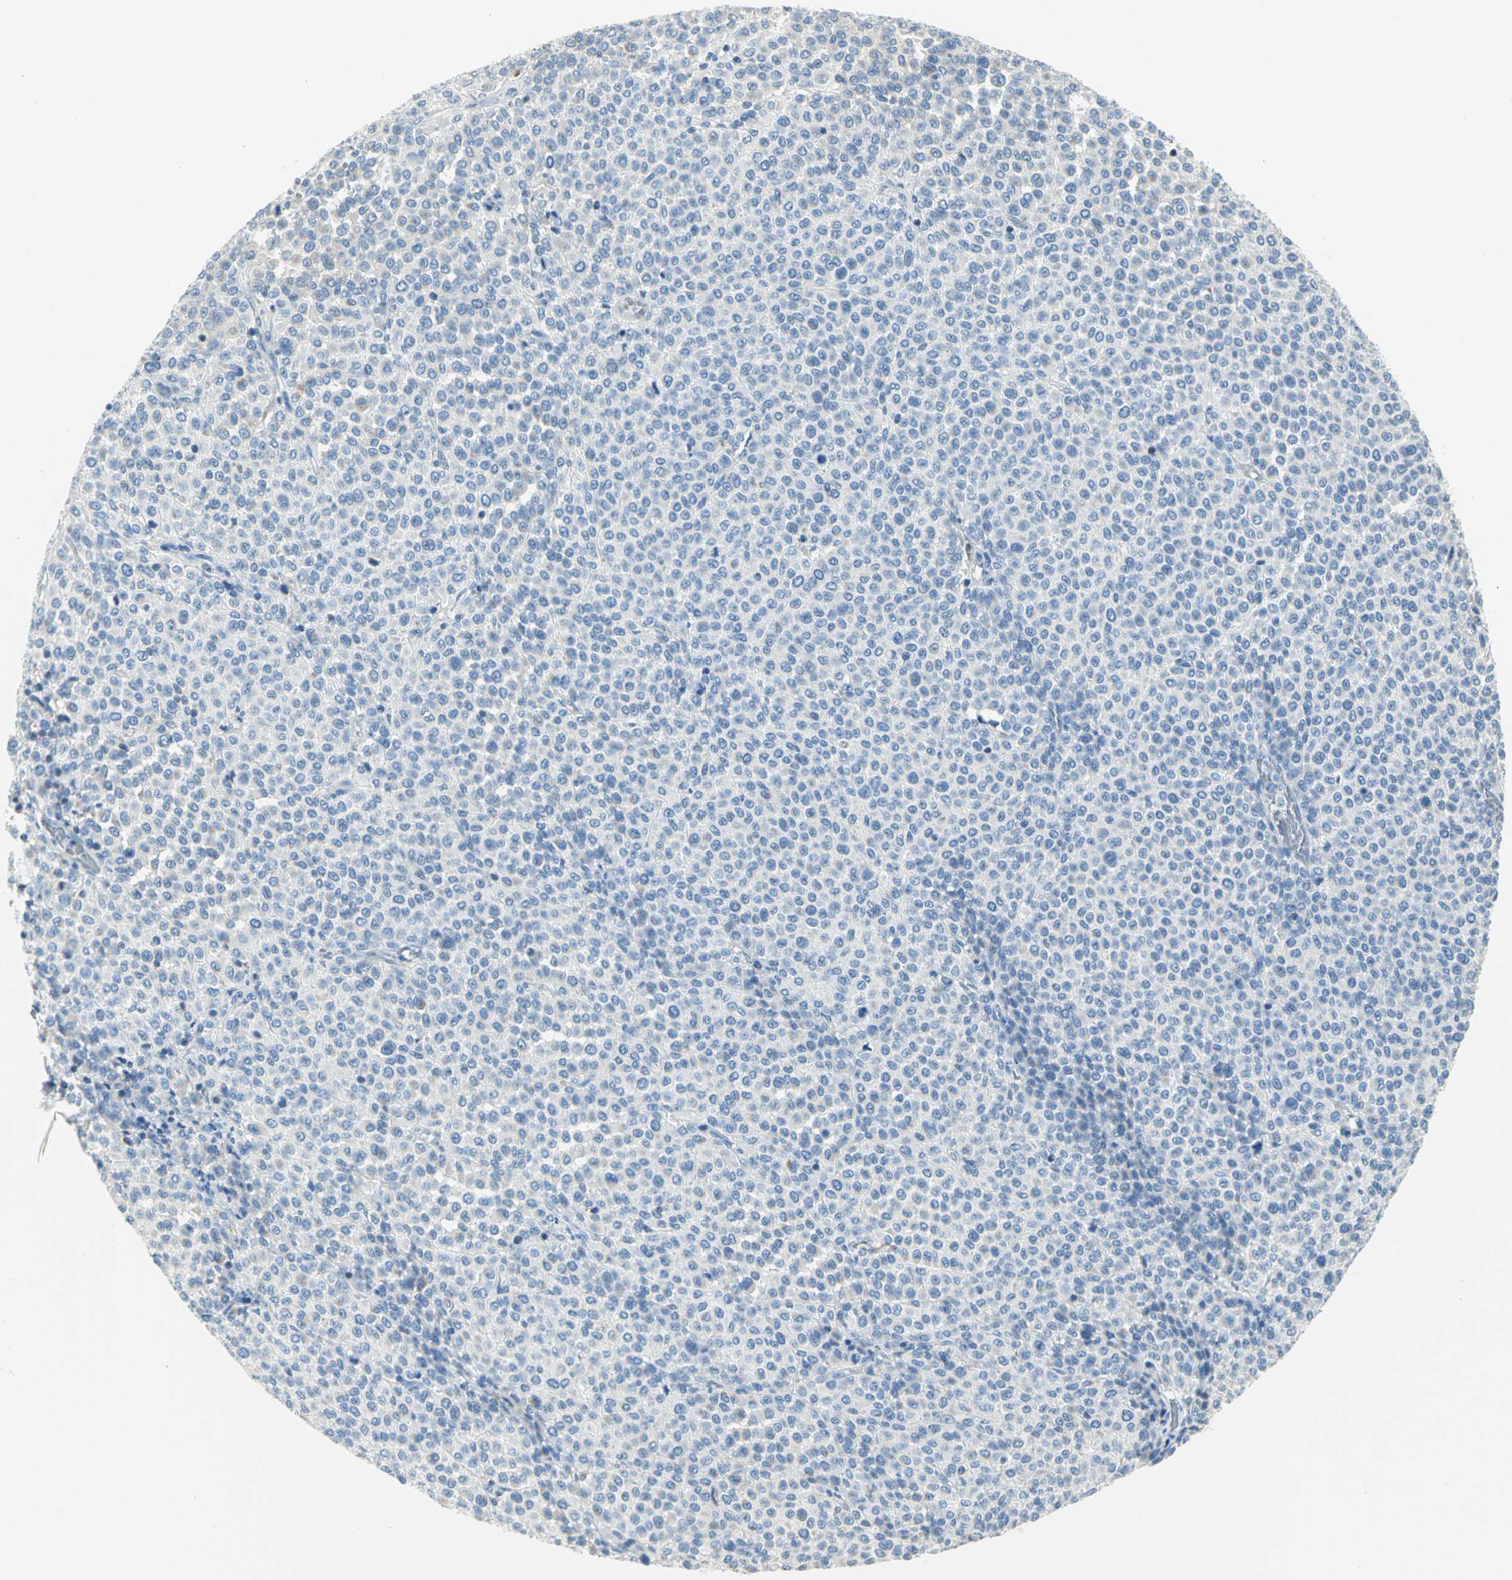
{"staining": {"intensity": "weak", "quantity": "<25%", "location": "cytoplasmic/membranous"}, "tissue": "melanoma", "cell_type": "Tumor cells", "image_type": "cancer", "snomed": [{"axis": "morphology", "description": "Malignant melanoma, Metastatic site"}, {"axis": "topography", "description": "Pancreas"}], "caption": "This is an immunohistochemistry (IHC) micrograph of human melanoma. There is no staining in tumor cells.", "gene": "ALOX15", "patient": {"sex": "female", "age": 30}}